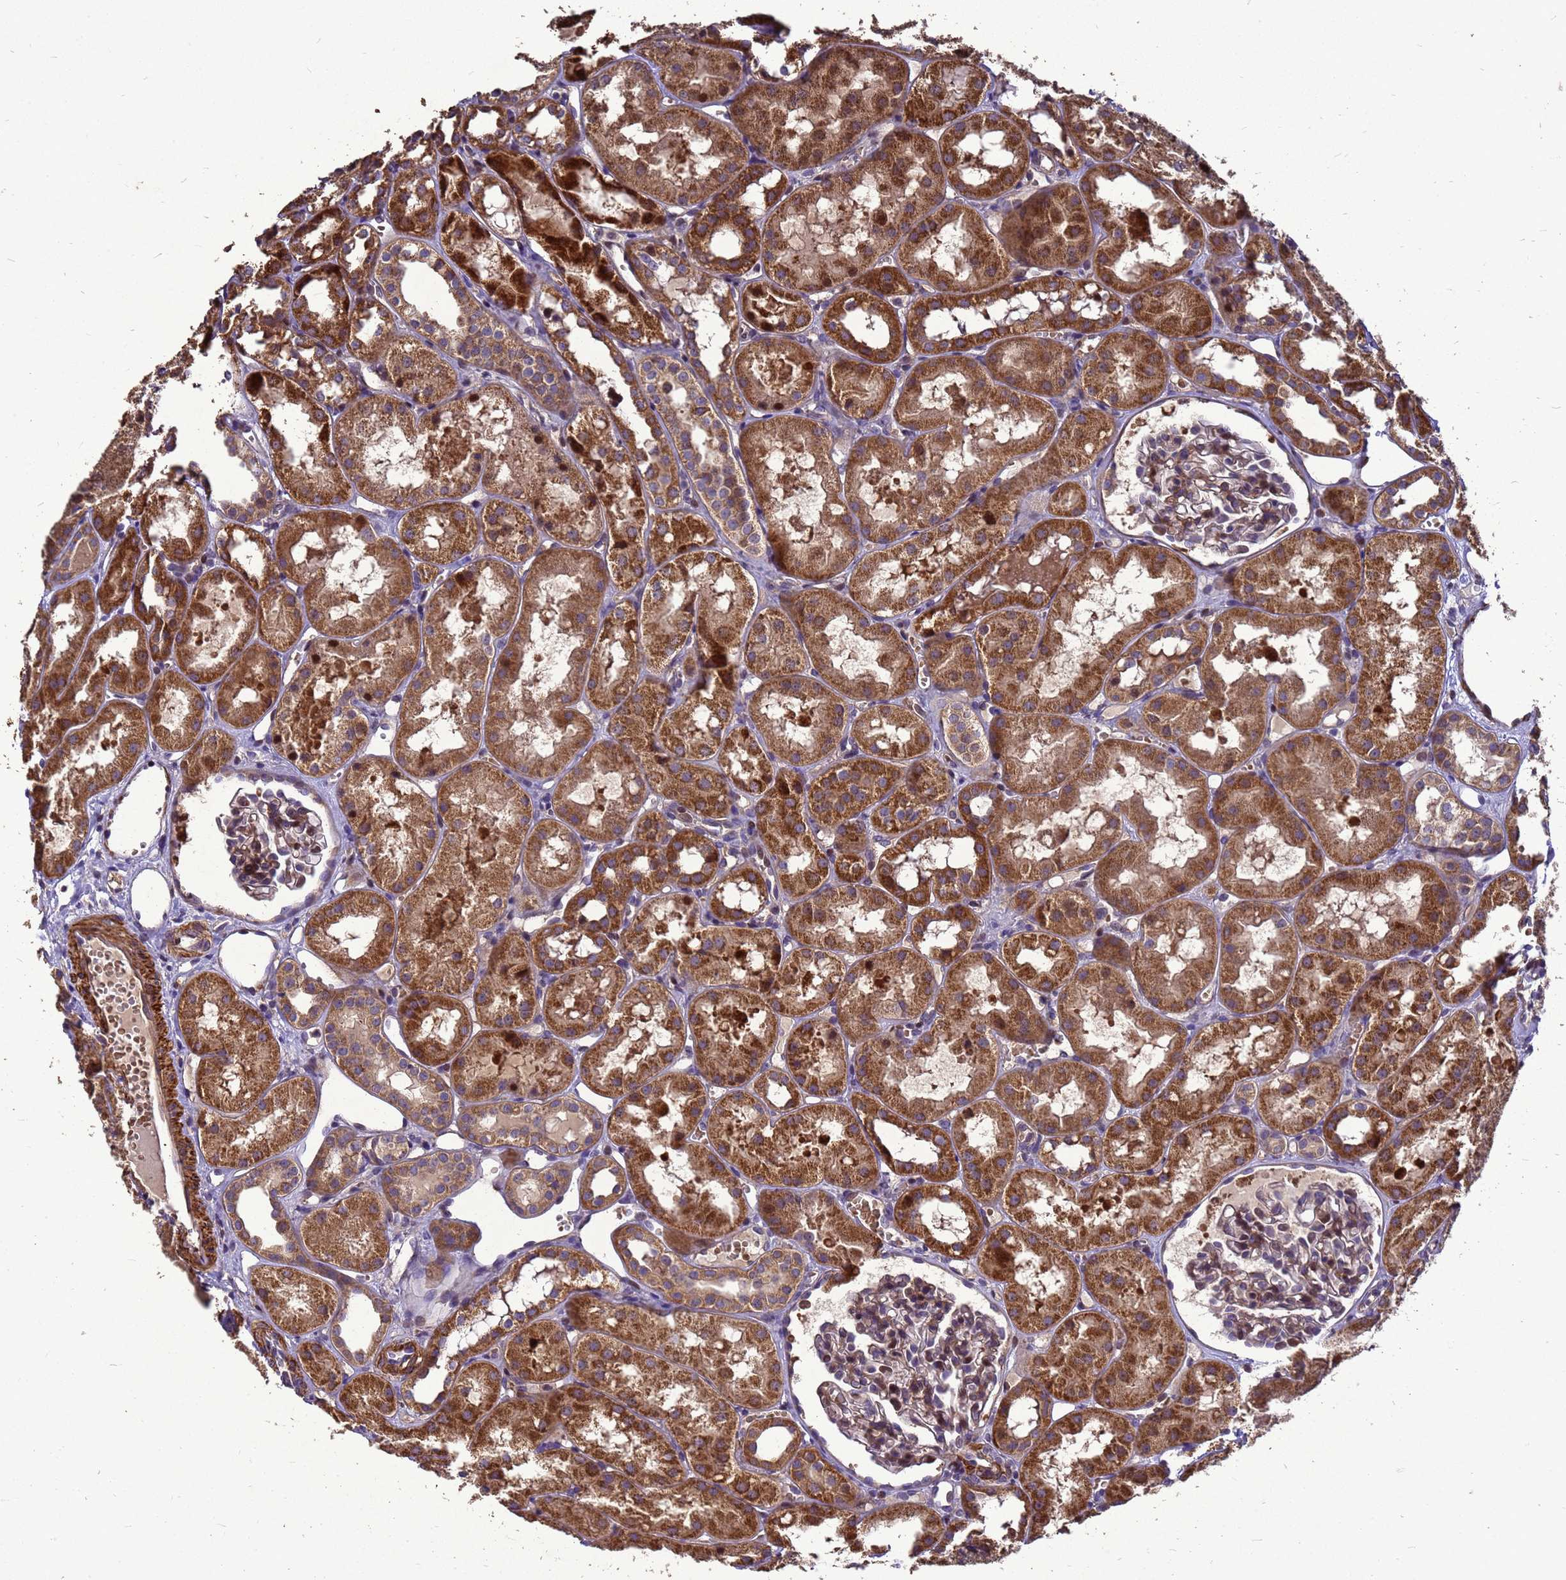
{"staining": {"intensity": "weak", "quantity": ">75%", "location": "cytoplasmic/membranous"}, "tissue": "kidney", "cell_type": "Cells in glomeruli", "image_type": "normal", "snomed": [{"axis": "morphology", "description": "Normal tissue, NOS"}, {"axis": "topography", "description": "Kidney"}], "caption": "Immunohistochemical staining of normal human kidney demonstrates >75% levels of weak cytoplasmic/membranous protein expression in about >75% of cells in glomeruli.", "gene": "RSPRY1", "patient": {"sex": "male", "age": 16}}